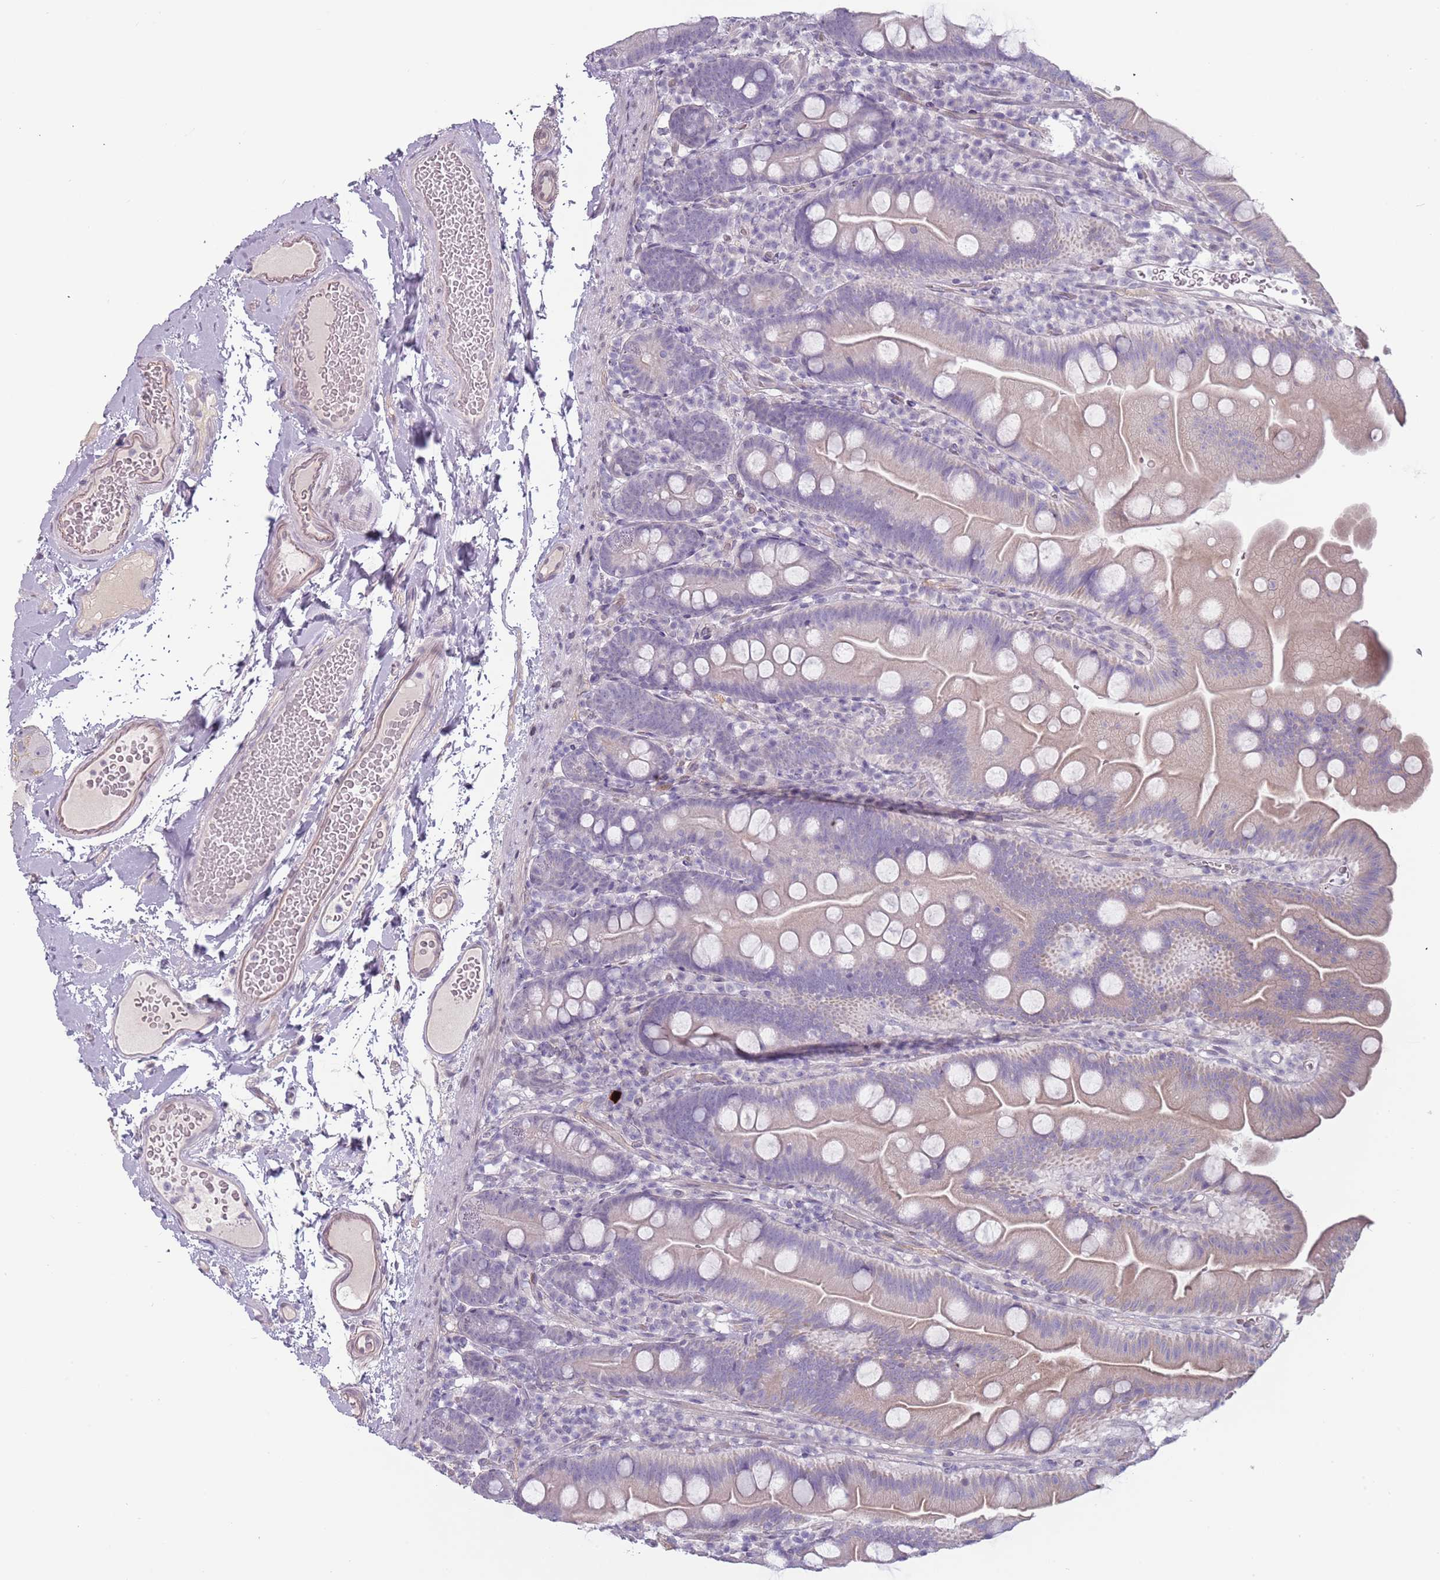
{"staining": {"intensity": "negative", "quantity": "none", "location": "none"}, "tissue": "small intestine", "cell_type": "Glandular cells", "image_type": "normal", "snomed": [{"axis": "morphology", "description": "Normal tissue, NOS"}, {"axis": "topography", "description": "Small intestine"}], "caption": "Benign small intestine was stained to show a protein in brown. There is no significant staining in glandular cells. Brightfield microscopy of immunohistochemistry (IHC) stained with DAB (3,3'-diaminobenzidine) (brown) and hematoxylin (blue), captured at high magnification.", "gene": "RFX2", "patient": {"sex": "female", "age": 68}}